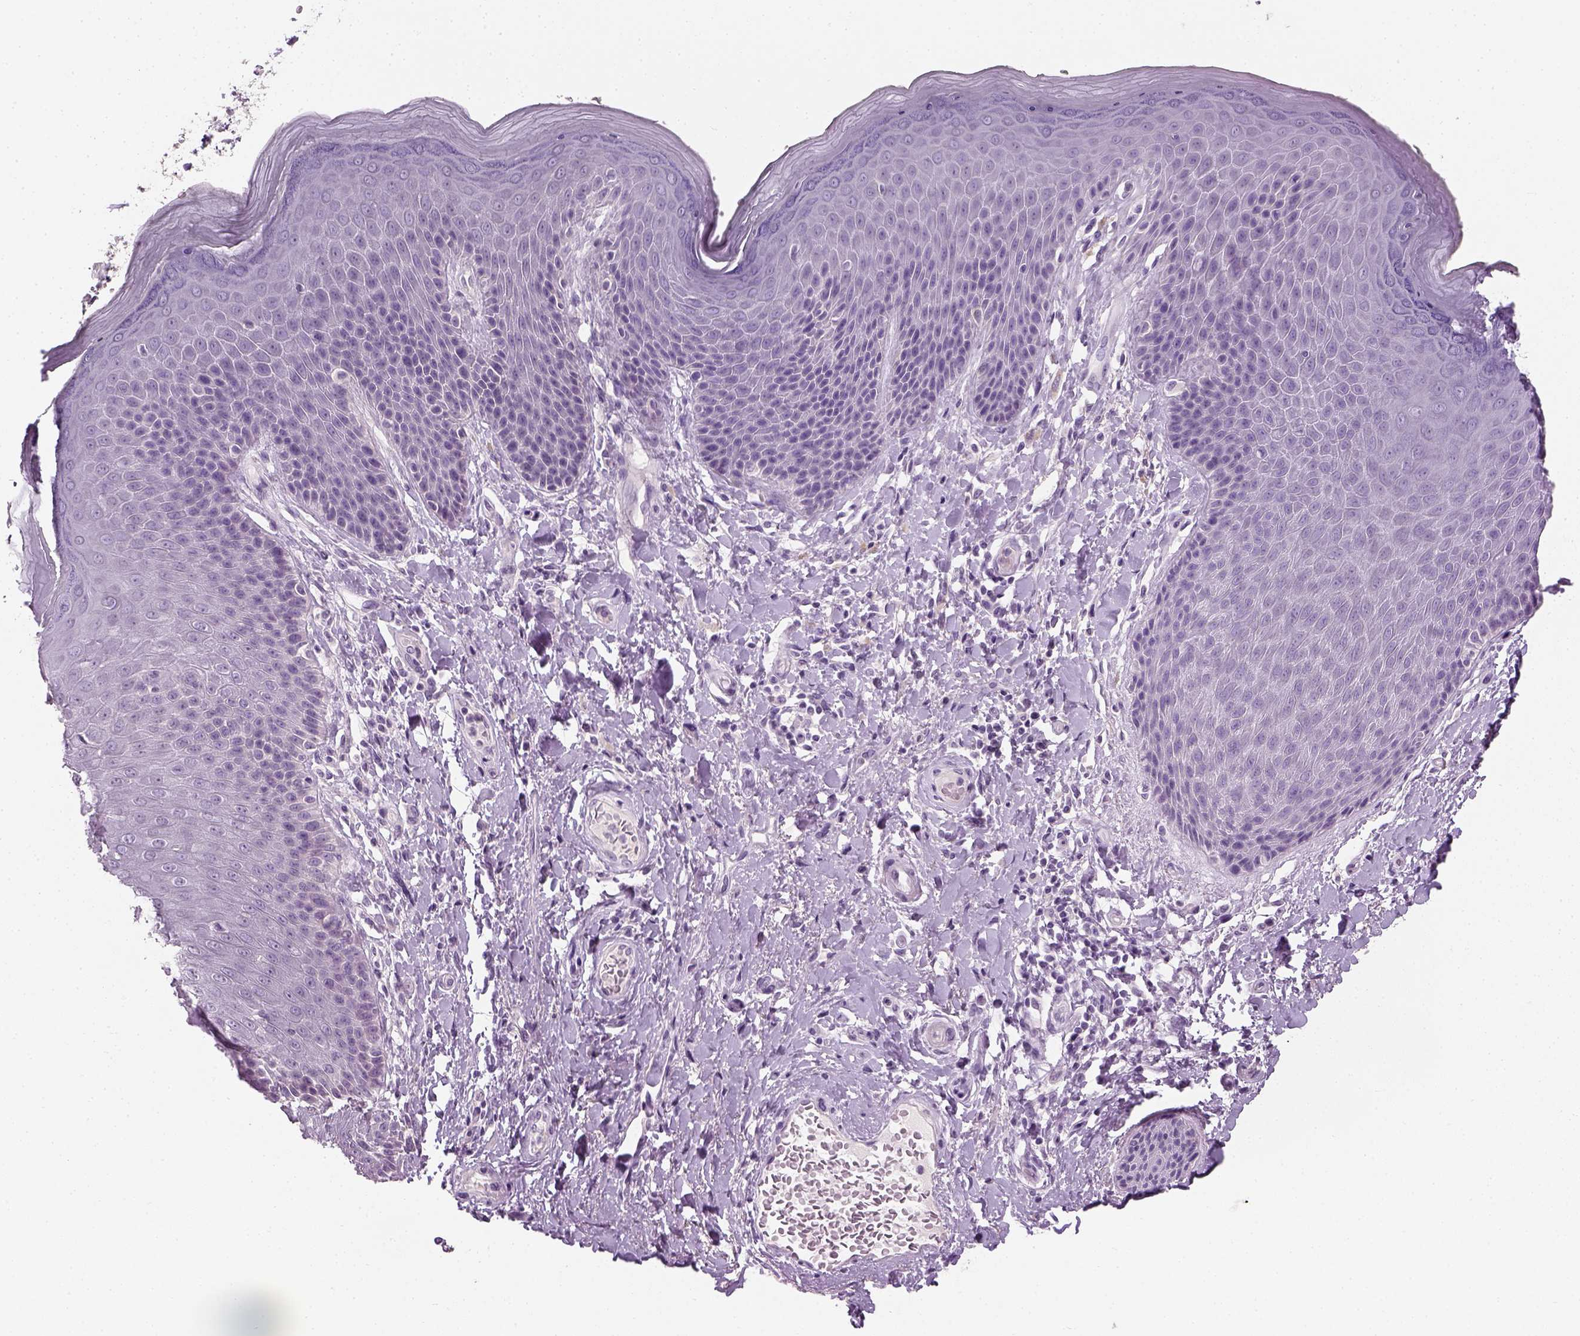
{"staining": {"intensity": "negative", "quantity": "none", "location": "none"}, "tissue": "skin", "cell_type": "Epidermal cells", "image_type": "normal", "snomed": [{"axis": "morphology", "description": "Normal tissue, NOS"}, {"axis": "topography", "description": "Anal"}, {"axis": "topography", "description": "Peripheral nerve tissue"}], "caption": "IHC of normal human skin exhibits no staining in epidermal cells. (Brightfield microscopy of DAB (3,3'-diaminobenzidine) immunohistochemistry (IHC) at high magnification).", "gene": "TH", "patient": {"sex": "male", "age": 51}}